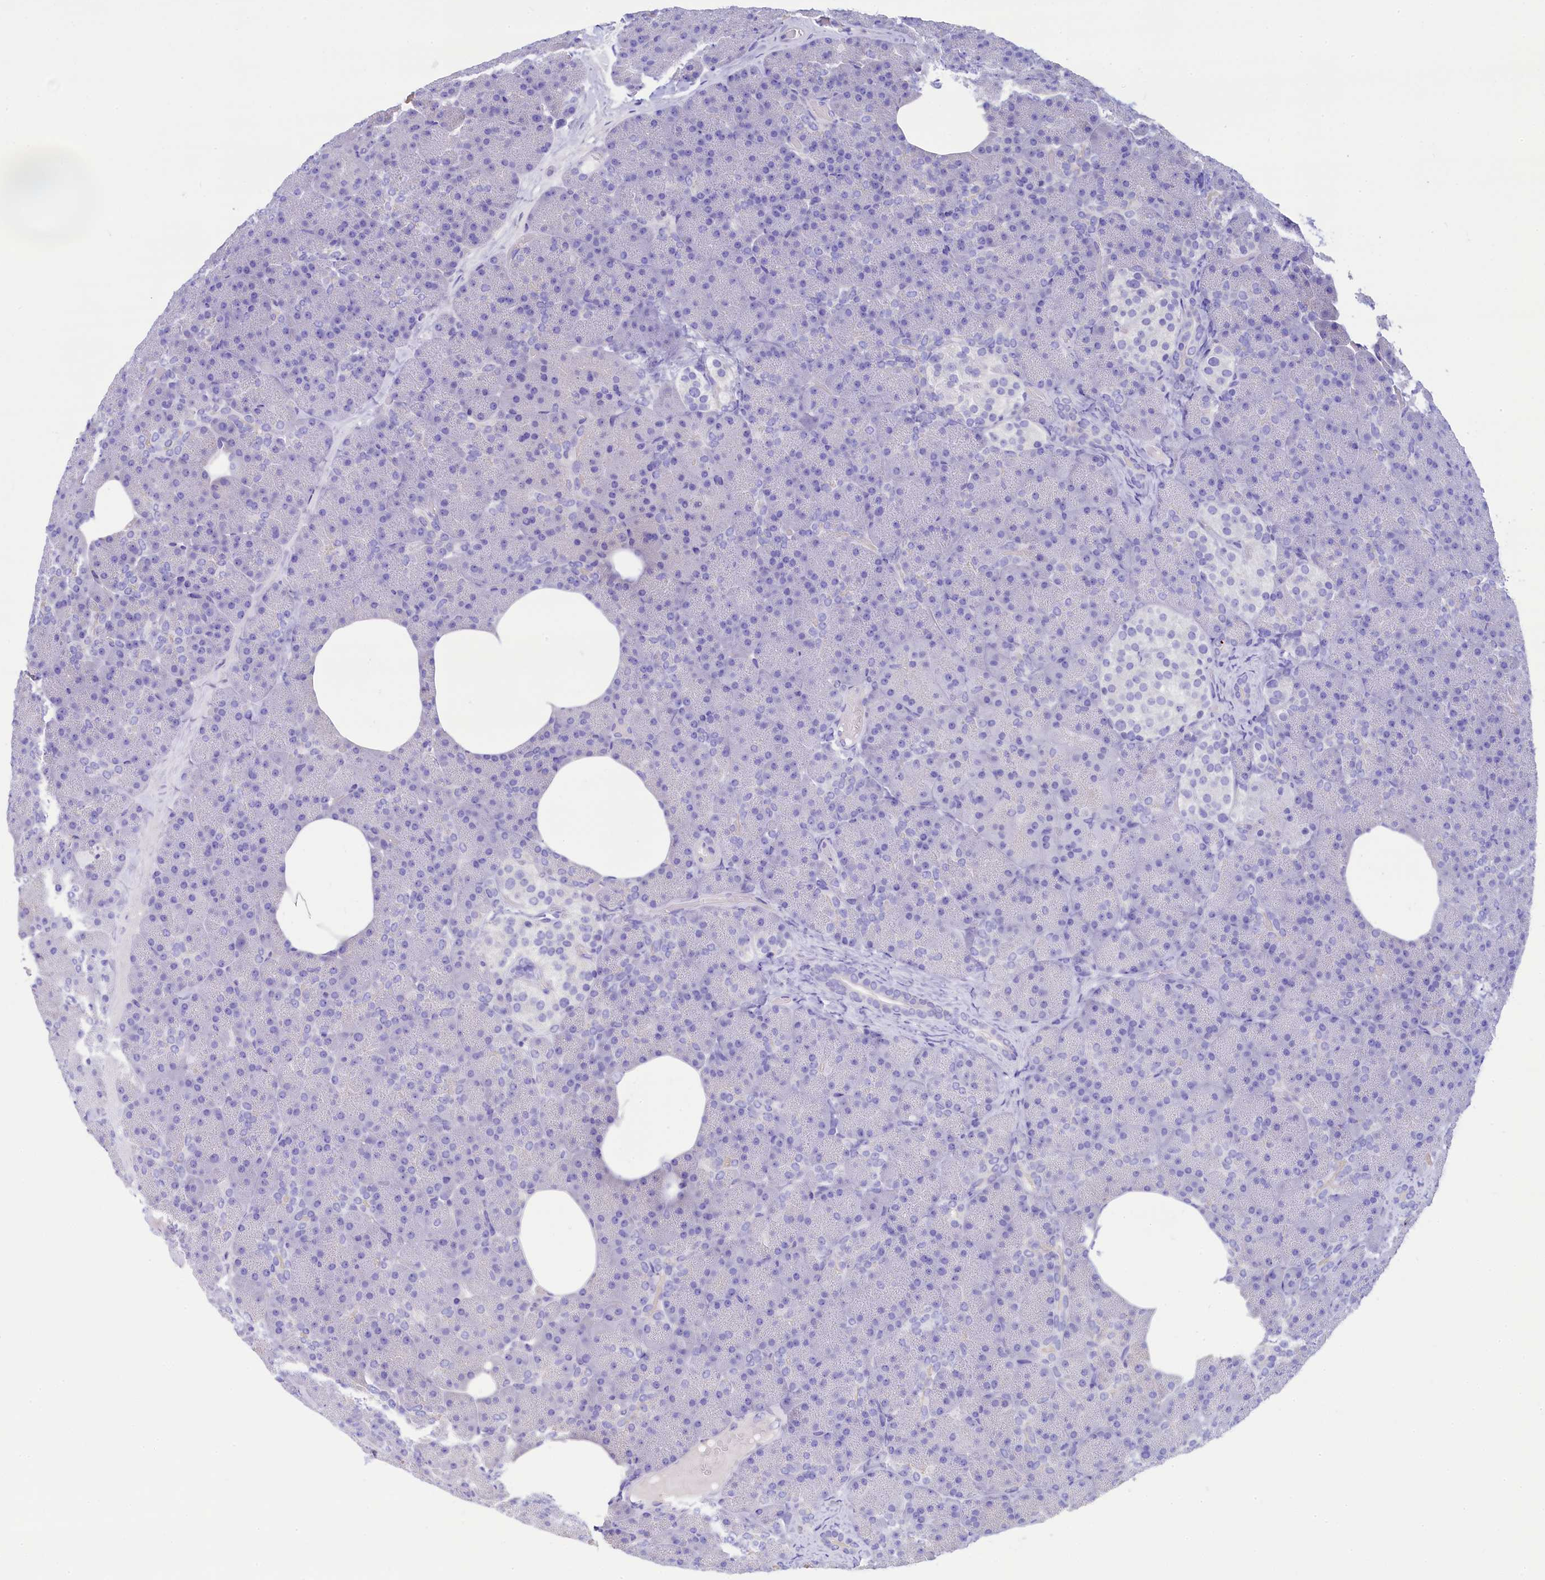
{"staining": {"intensity": "negative", "quantity": "none", "location": "none"}, "tissue": "pancreas", "cell_type": "Exocrine glandular cells", "image_type": "normal", "snomed": [{"axis": "morphology", "description": "Normal tissue, NOS"}, {"axis": "morphology", "description": "Carcinoid, malignant, NOS"}, {"axis": "topography", "description": "Pancreas"}], "caption": "Immunohistochemical staining of unremarkable human pancreas reveals no significant positivity in exocrine glandular cells.", "gene": "RBP3", "patient": {"sex": "female", "age": 35}}